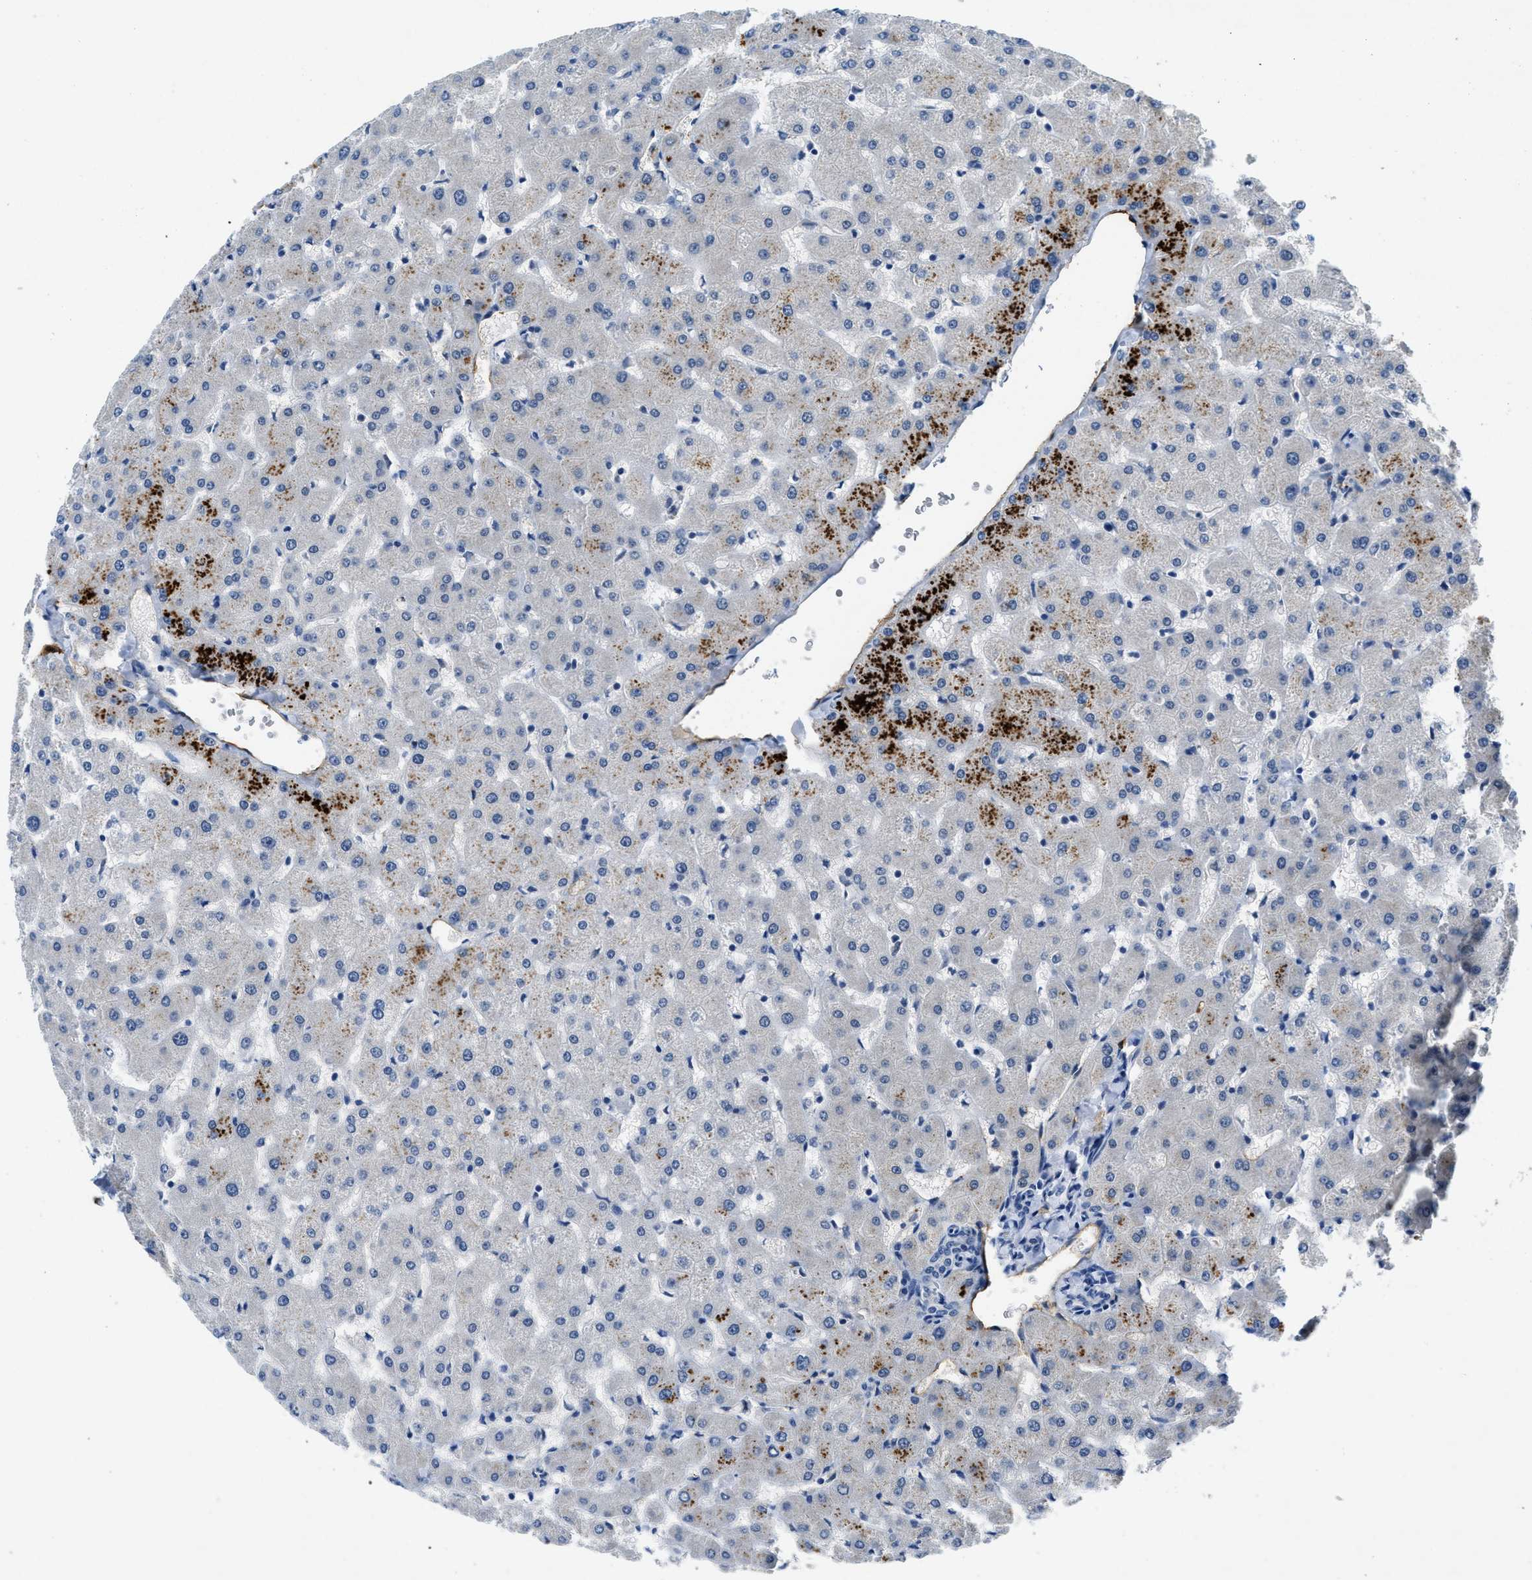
{"staining": {"intensity": "negative", "quantity": "none", "location": "none"}, "tissue": "liver", "cell_type": "Cholangiocytes", "image_type": "normal", "snomed": [{"axis": "morphology", "description": "Normal tissue, NOS"}, {"axis": "topography", "description": "Liver"}], "caption": "The immunohistochemistry (IHC) histopathology image has no significant positivity in cholangiocytes of liver.", "gene": "SLCO2A1", "patient": {"sex": "female", "age": 63}}